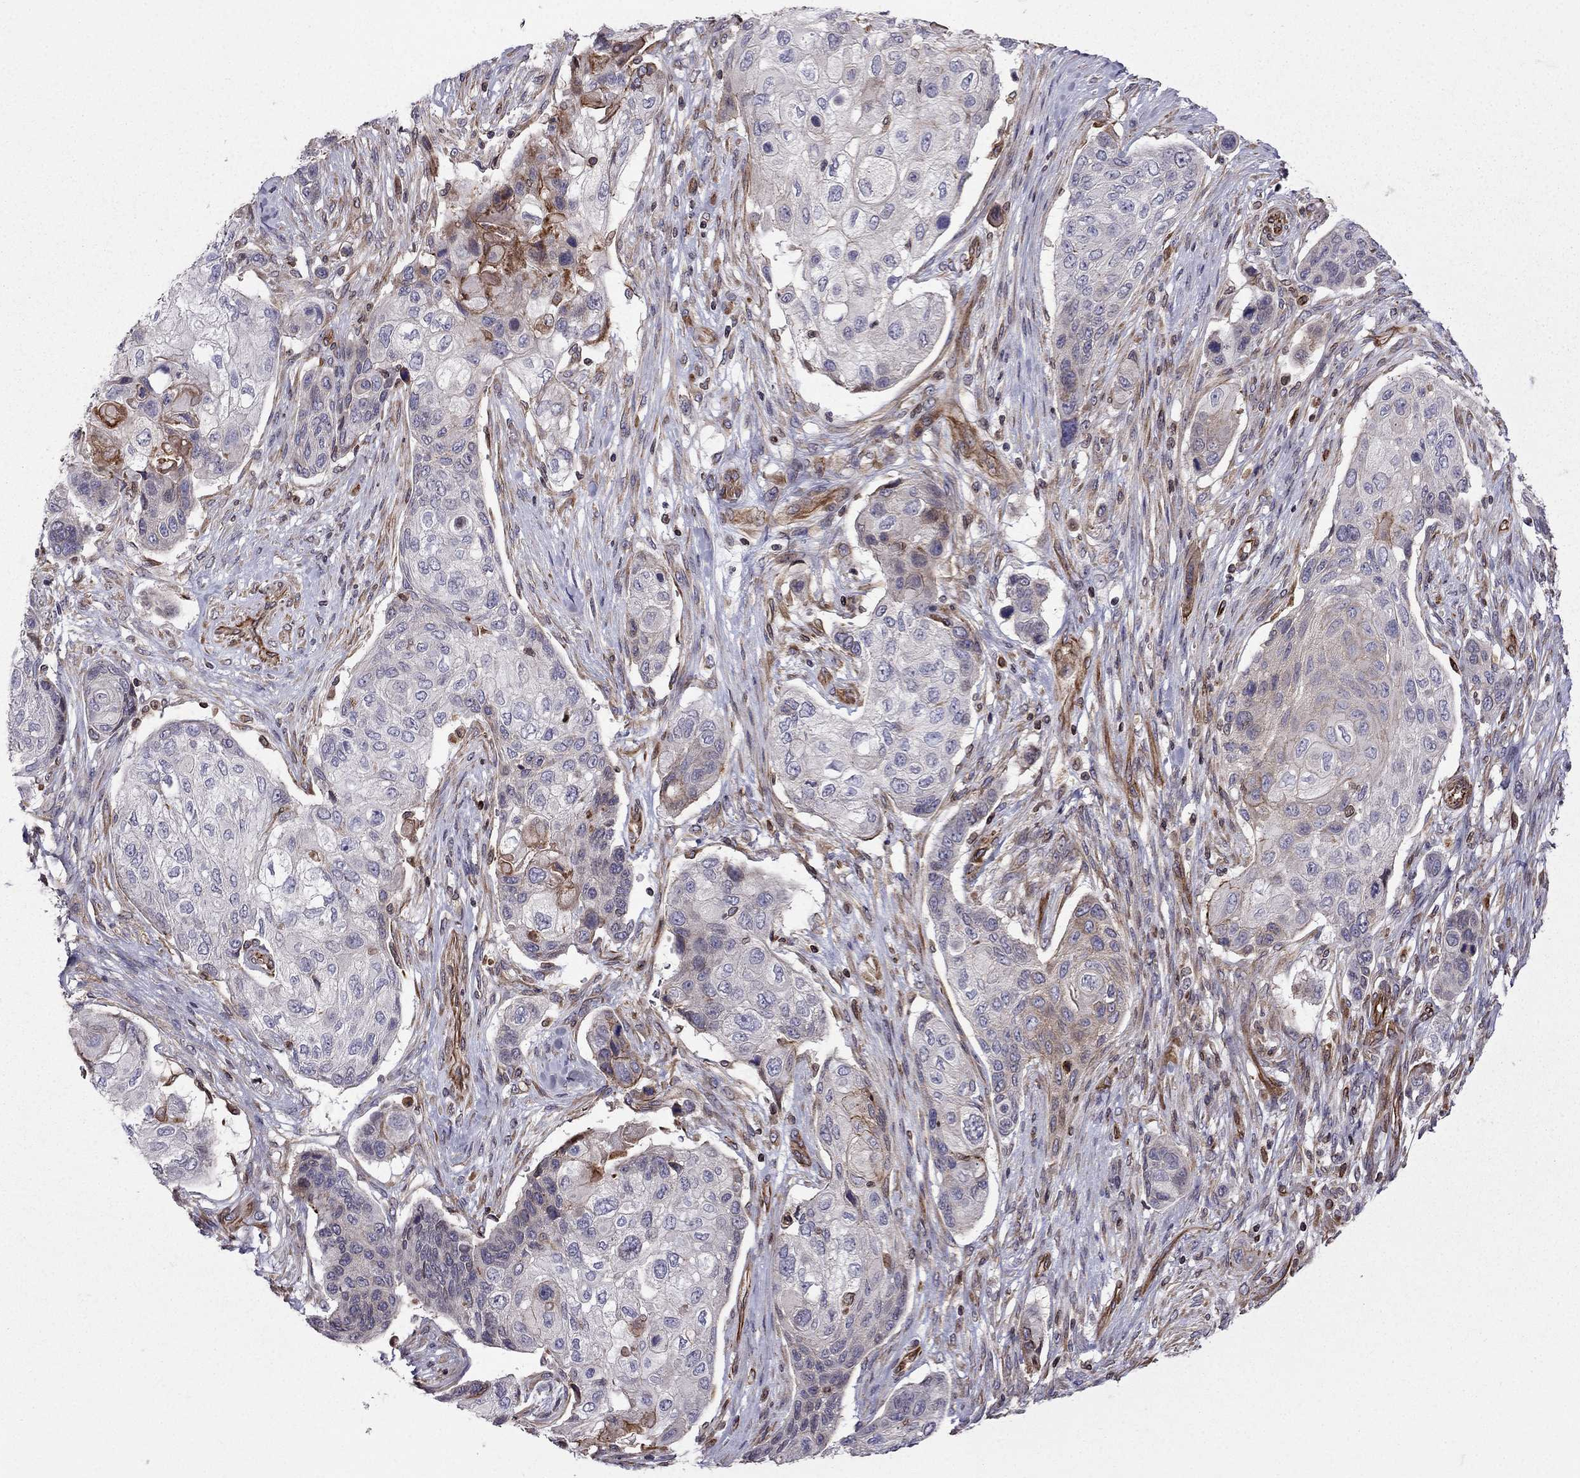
{"staining": {"intensity": "moderate", "quantity": "<25%", "location": "cytoplasmic/membranous"}, "tissue": "lung cancer", "cell_type": "Tumor cells", "image_type": "cancer", "snomed": [{"axis": "morphology", "description": "Normal tissue, NOS"}, {"axis": "morphology", "description": "Squamous cell carcinoma, NOS"}, {"axis": "topography", "description": "Bronchus"}, {"axis": "topography", "description": "Lung"}], "caption": "Brown immunohistochemical staining in squamous cell carcinoma (lung) reveals moderate cytoplasmic/membranous staining in about <25% of tumor cells.", "gene": "CDC42BPA", "patient": {"sex": "male", "age": 69}}